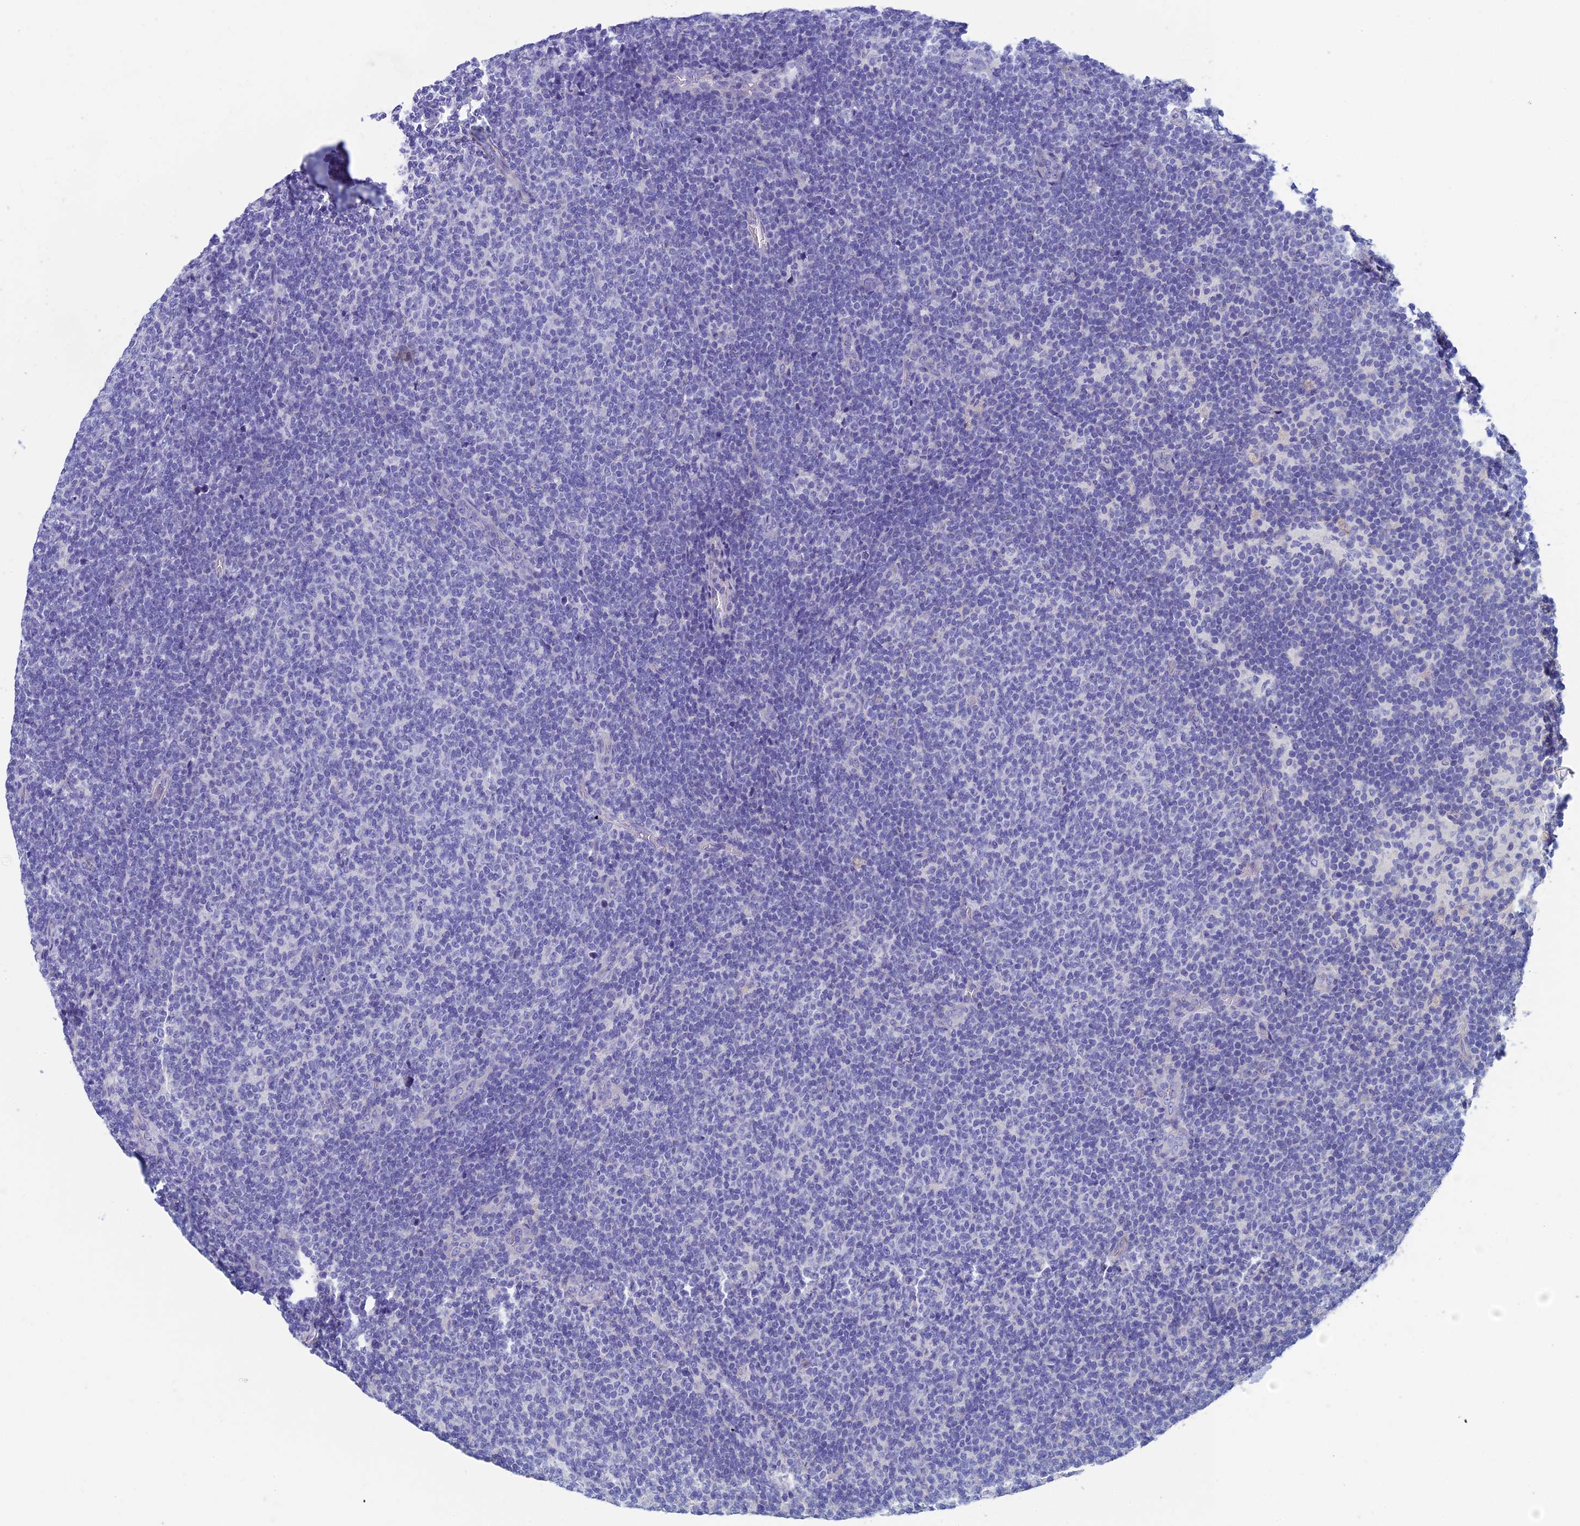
{"staining": {"intensity": "negative", "quantity": "none", "location": "none"}, "tissue": "lymphoma", "cell_type": "Tumor cells", "image_type": "cancer", "snomed": [{"axis": "morphology", "description": "Malignant lymphoma, non-Hodgkin's type, Low grade"}, {"axis": "topography", "description": "Lymph node"}], "caption": "Low-grade malignant lymphoma, non-Hodgkin's type was stained to show a protein in brown. There is no significant expression in tumor cells. (Brightfield microscopy of DAB immunohistochemistry at high magnification).", "gene": "ADH7", "patient": {"sex": "male", "age": 66}}